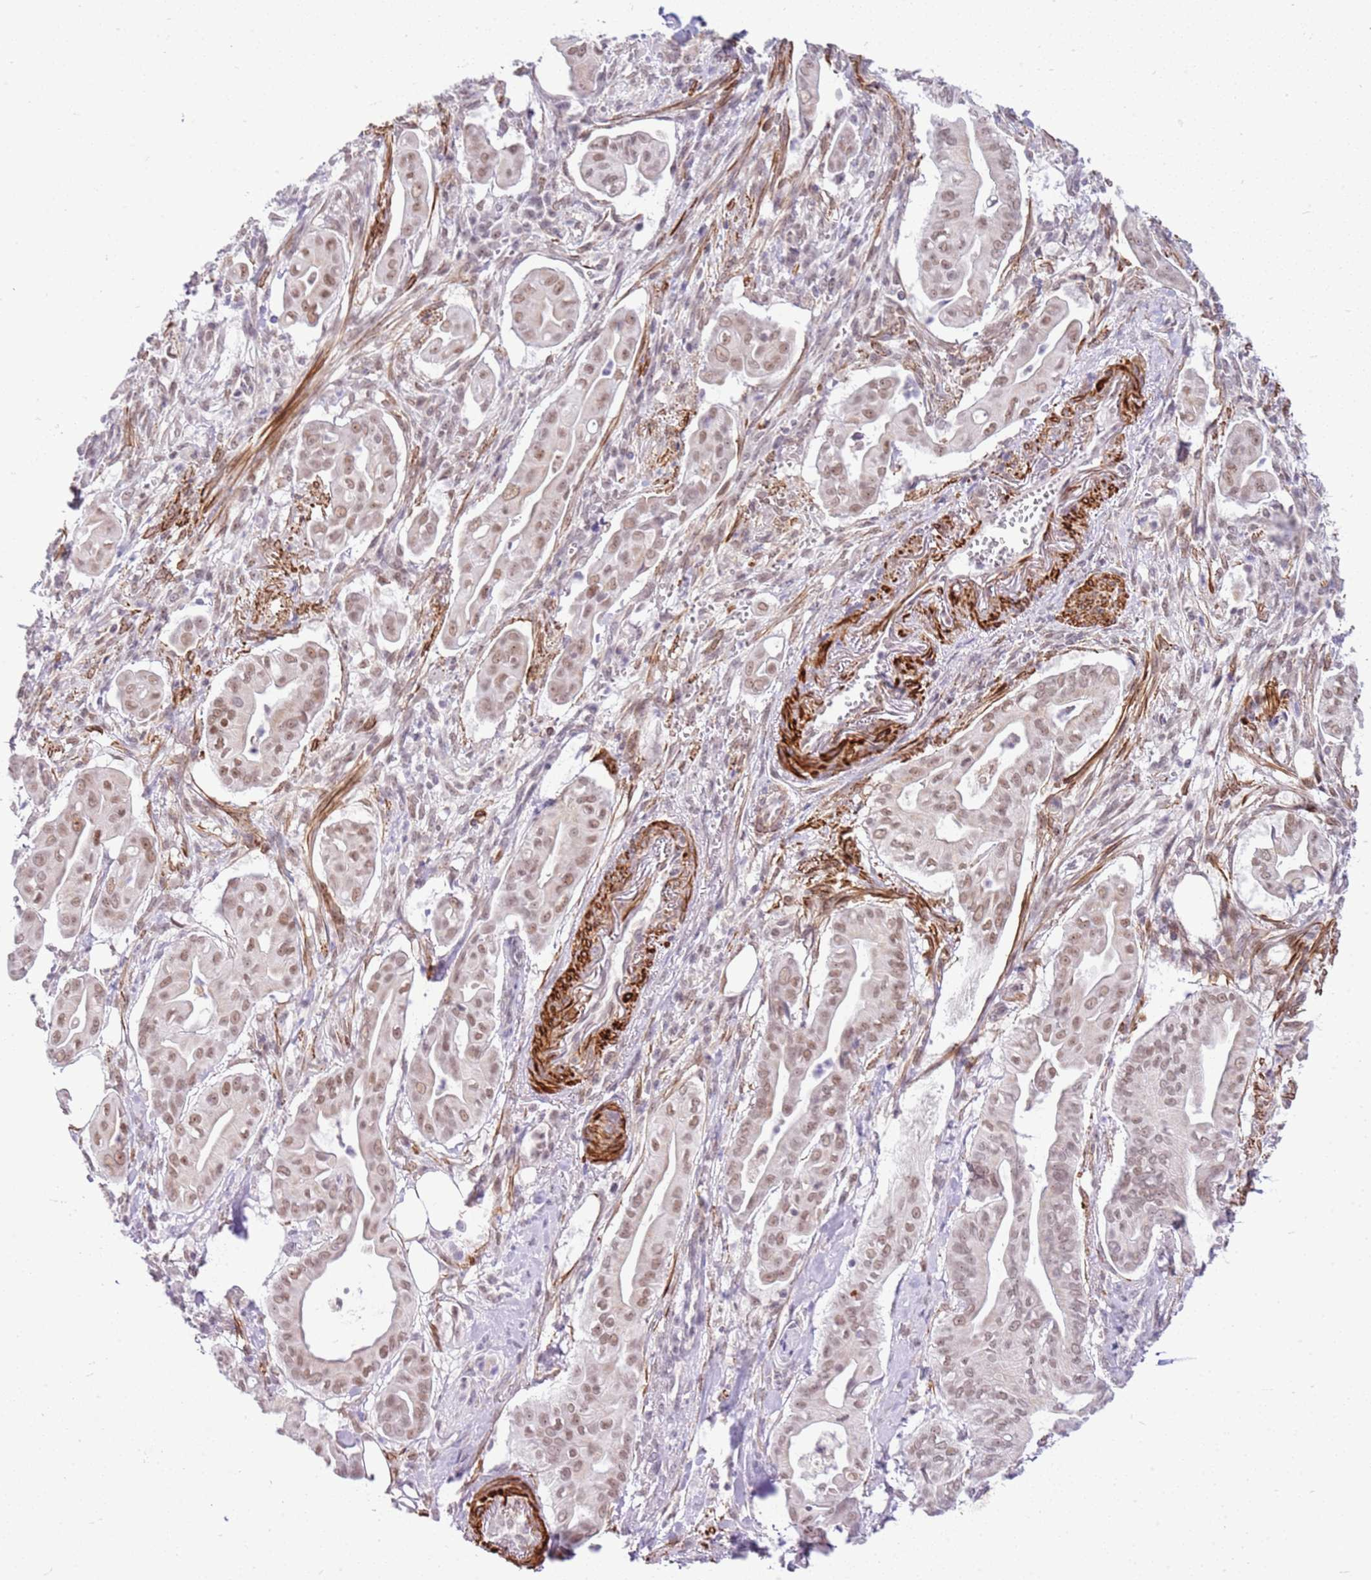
{"staining": {"intensity": "weak", "quantity": ">75%", "location": "nuclear"}, "tissue": "pancreatic cancer", "cell_type": "Tumor cells", "image_type": "cancer", "snomed": [{"axis": "morphology", "description": "Adenocarcinoma, NOS"}, {"axis": "topography", "description": "Pancreas"}], "caption": "Immunohistochemistry (DAB) staining of human adenocarcinoma (pancreatic) reveals weak nuclear protein positivity in approximately >75% of tumor cells.", "gene": "SMIM4", "patient": {"sex": "male", "age": 71}}